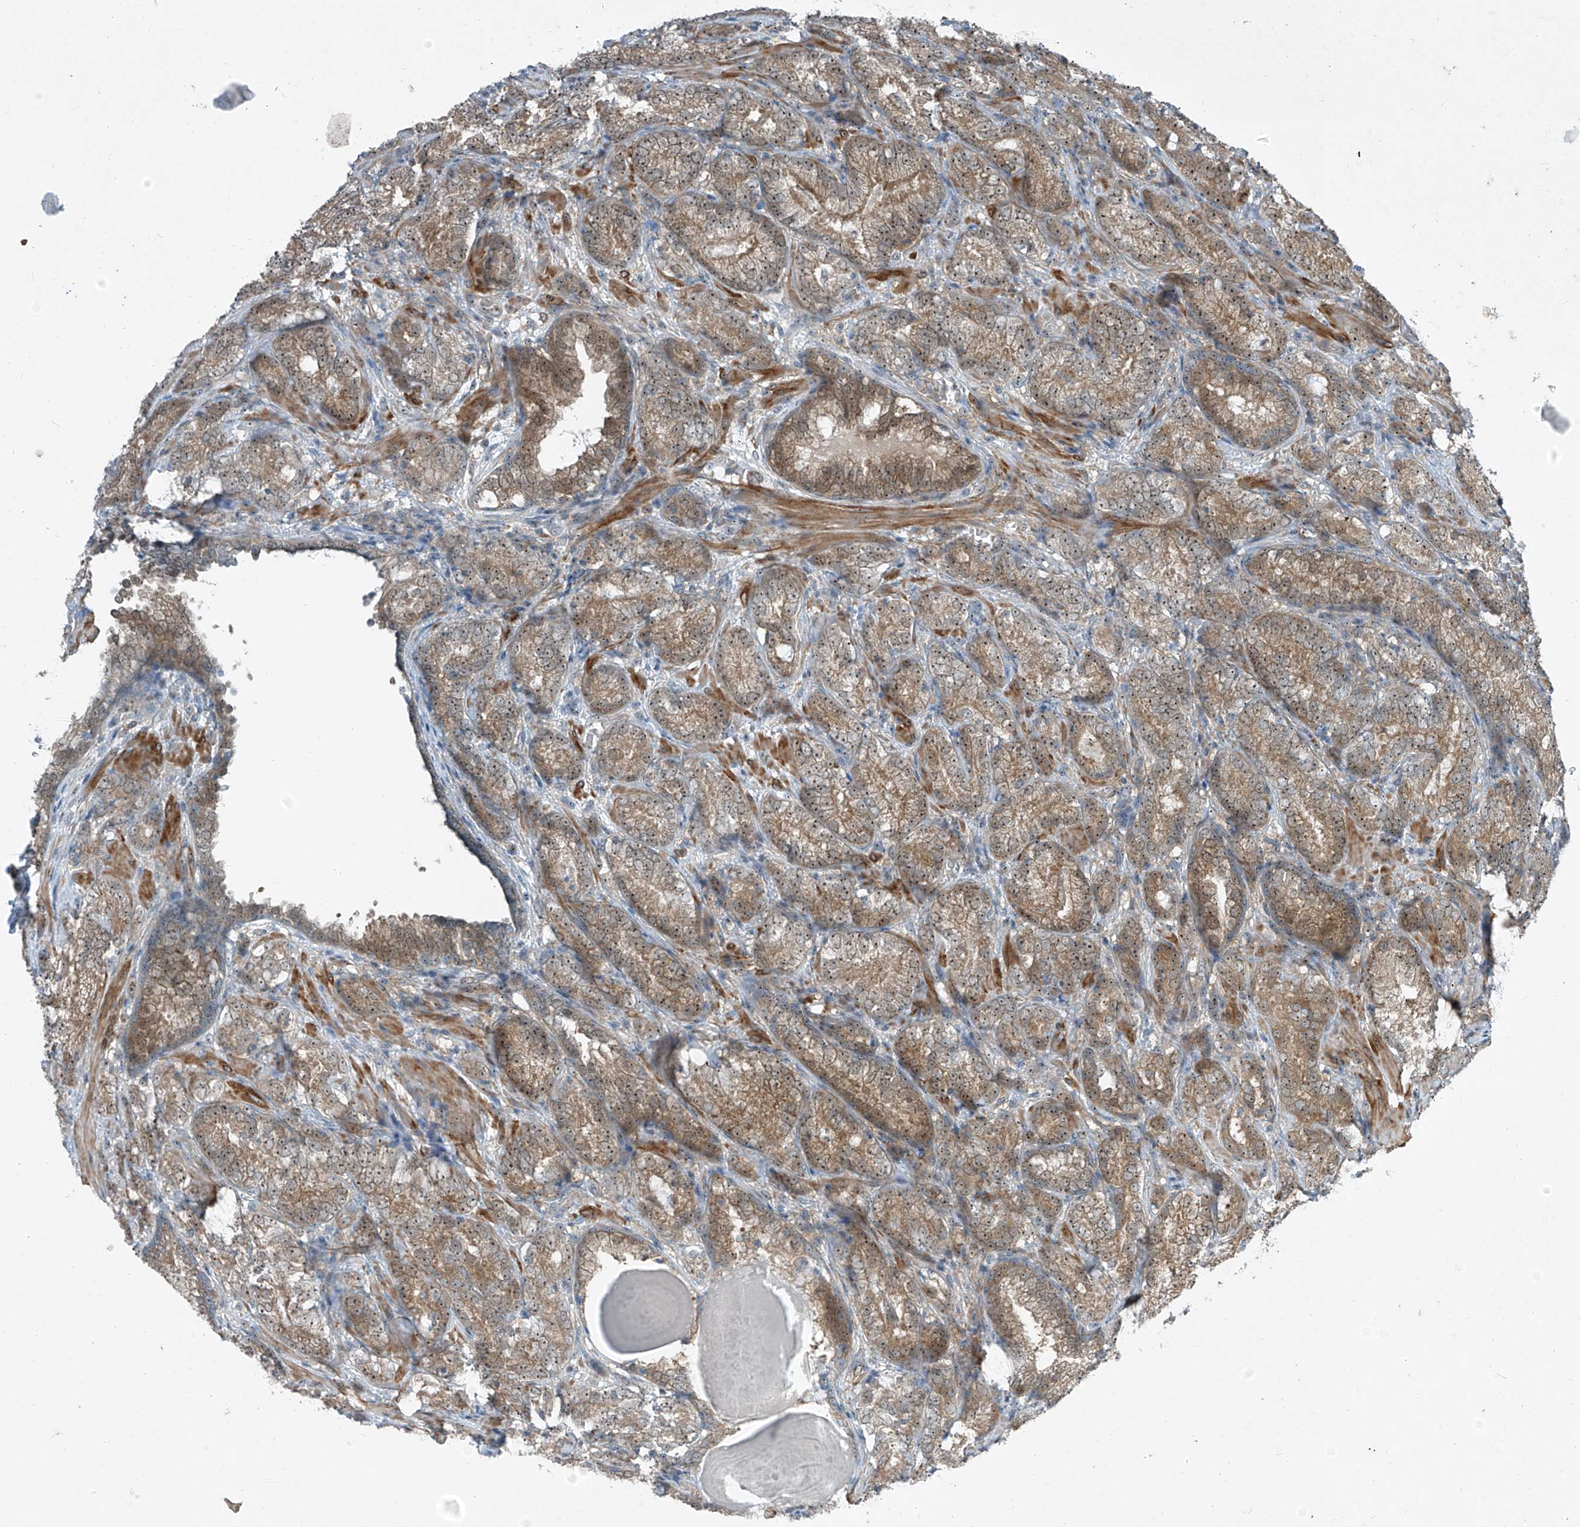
{"staining": {"intensity": "moderate", "quantity": ">75%", "location": "cytoplasmic/membranous,nuclear"}, "tissue": "prostate cancer", "cell_type": "Tumor cells", "image_type": "cancer", "snomed": [{"axis": "morphology", "description": "Adenocarcinoma, High grade"}, {"axis": "topography", "description": "Prostate"}], "caption": "A brown stain shows moderate cytoplasmic/membranous and nuclear positivity of a protein in human prostate cancer tumor cells.", "gene": "PPCS", "patient": {"sex": "male", "age": 66}}